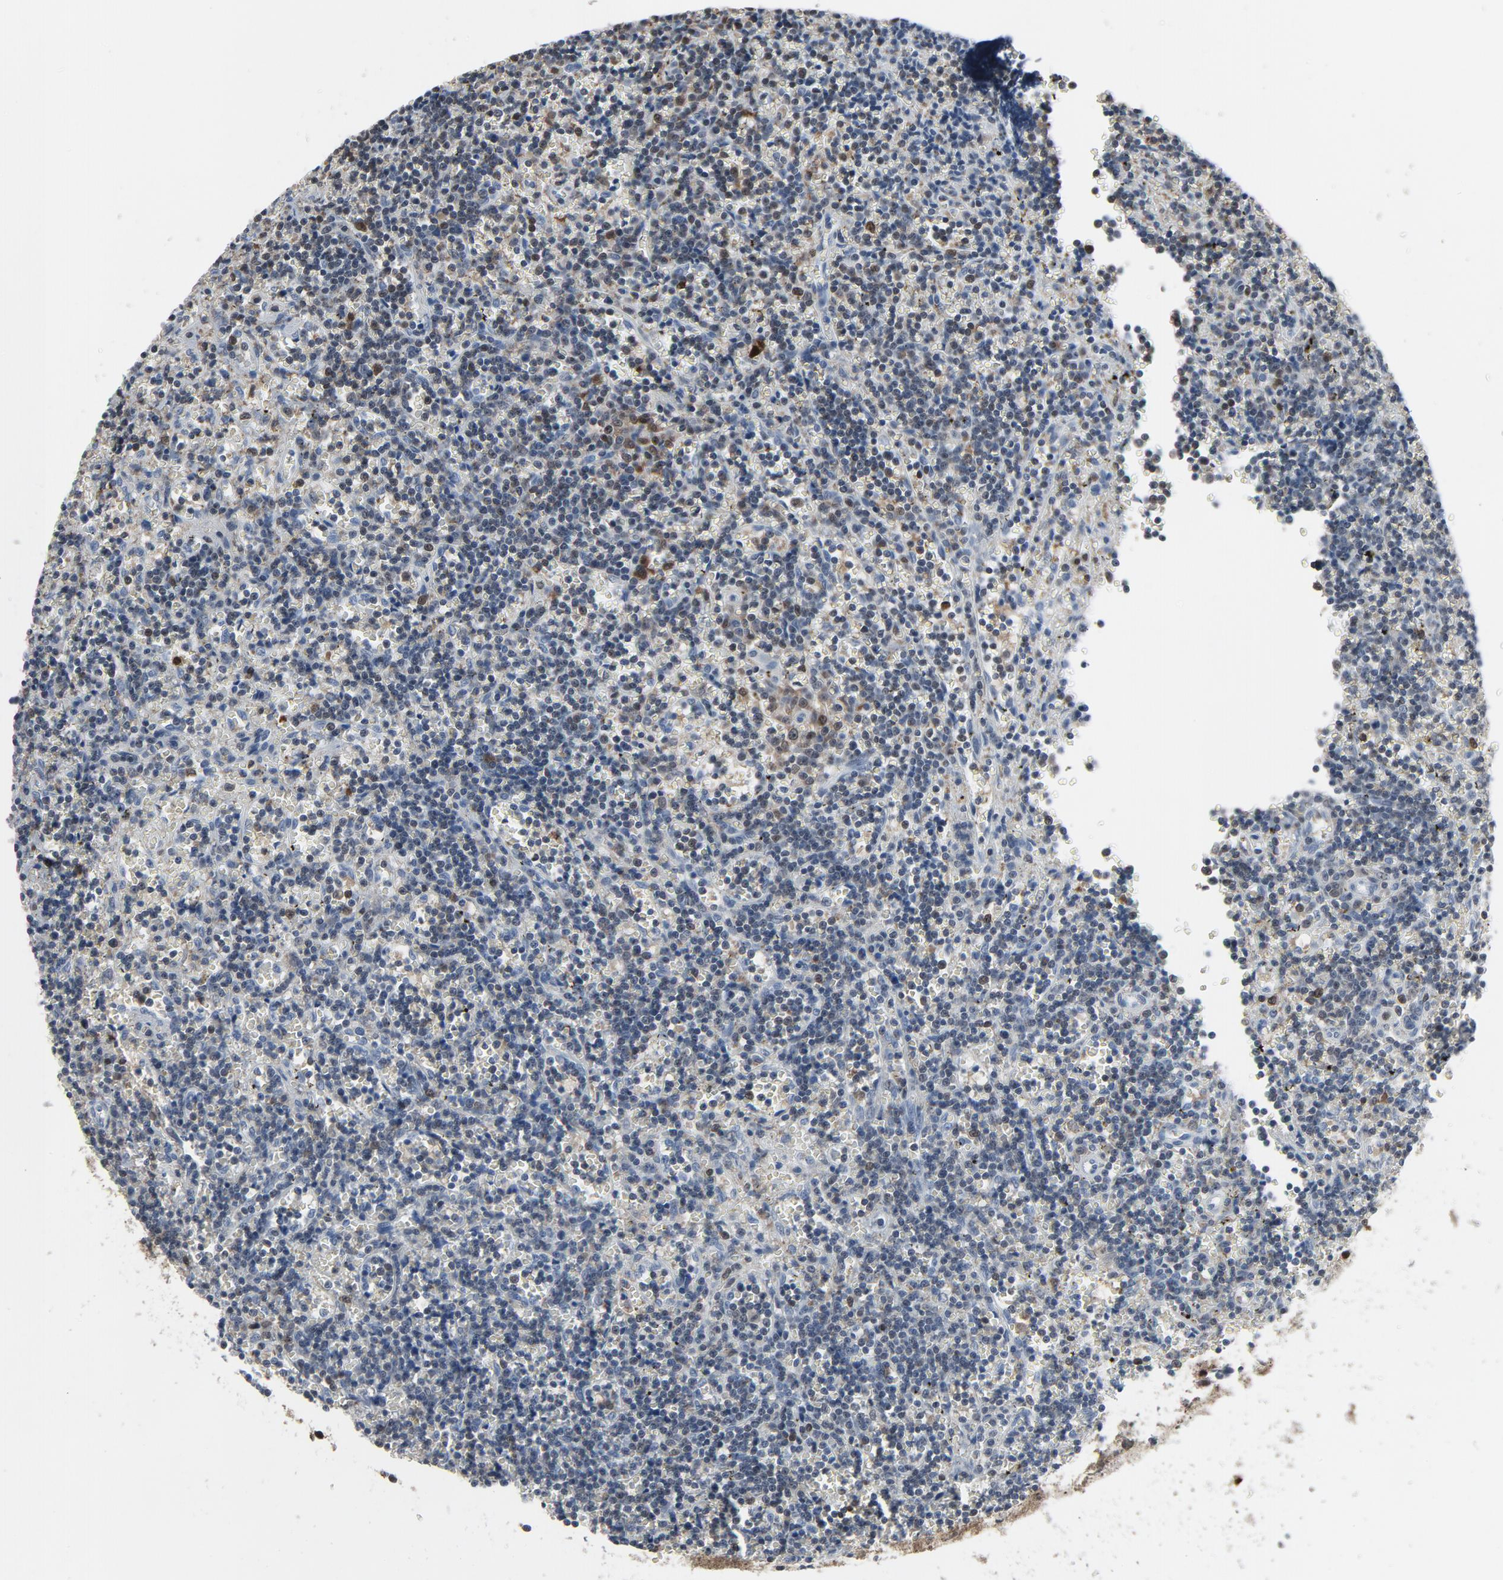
{"staining": {"intensity": "weak", "quantity": "<25%", "location": "cytoplasmic/membranous"}, "tissue": "lymphoma", "cell_type": "Tumor cells", "image_type": "cancer", "snomed": [{"axis": "morphology", "description": "Malignant lymphoma, non-Hodgkin's type, Low grade"}, {"axis": "topography", "description": "Spleen"}], "caption": "Lymphoma was stained to show a protein in brown. There is no significant staining in tumor cells. (DAB (3,3'-diaminobenzidine) IHC visualized using brightfield microscopy, high magnification).", "gene": "STAT5A", "patient": {"sex": "male", "age": 60}}